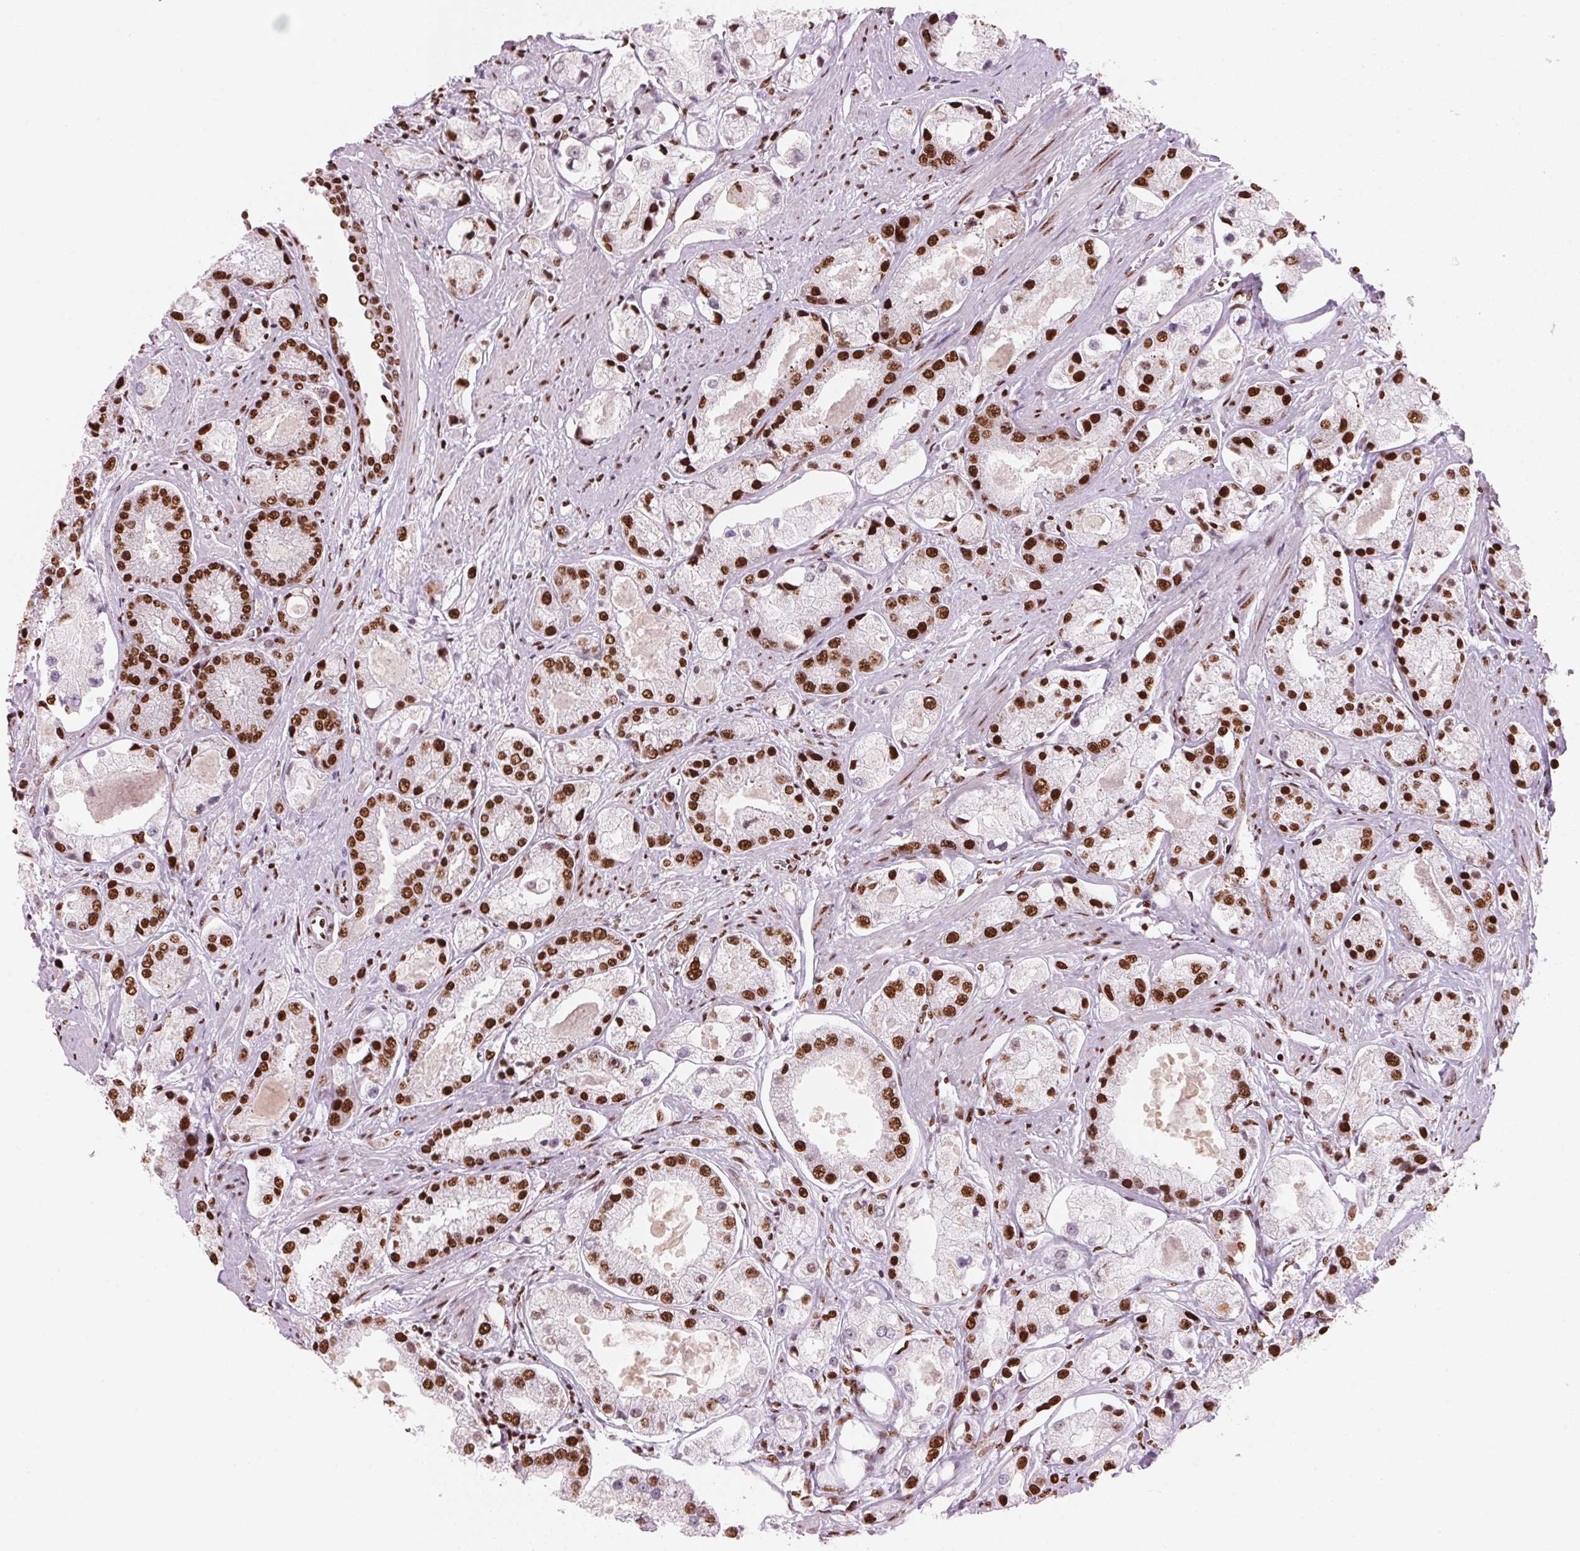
{"staining": {"intensity": "strong", "quantity": ">75%", "location": "nuclear"}, "tissue": "prostate cancer", "cell_type": "Tumor cells", "image_type": "cancer", "snomed": [{"axis": "morphology", "description": "Adenocarcinoma, High grade"}, {"axis": "topography", "description": "Prostate"}], "caption": "Immunohistochemistry (IHC) photomicrograph of neoplastic tissue: prostate cancer stained using immunohistochemistry (IHC) displays high levels of strong protein expression localized specifically in the nuclear of tumor cells, appearing as a nuclear brown color.", "gene": "NXF1", "patient": {"sex": "male", "age": 67}}